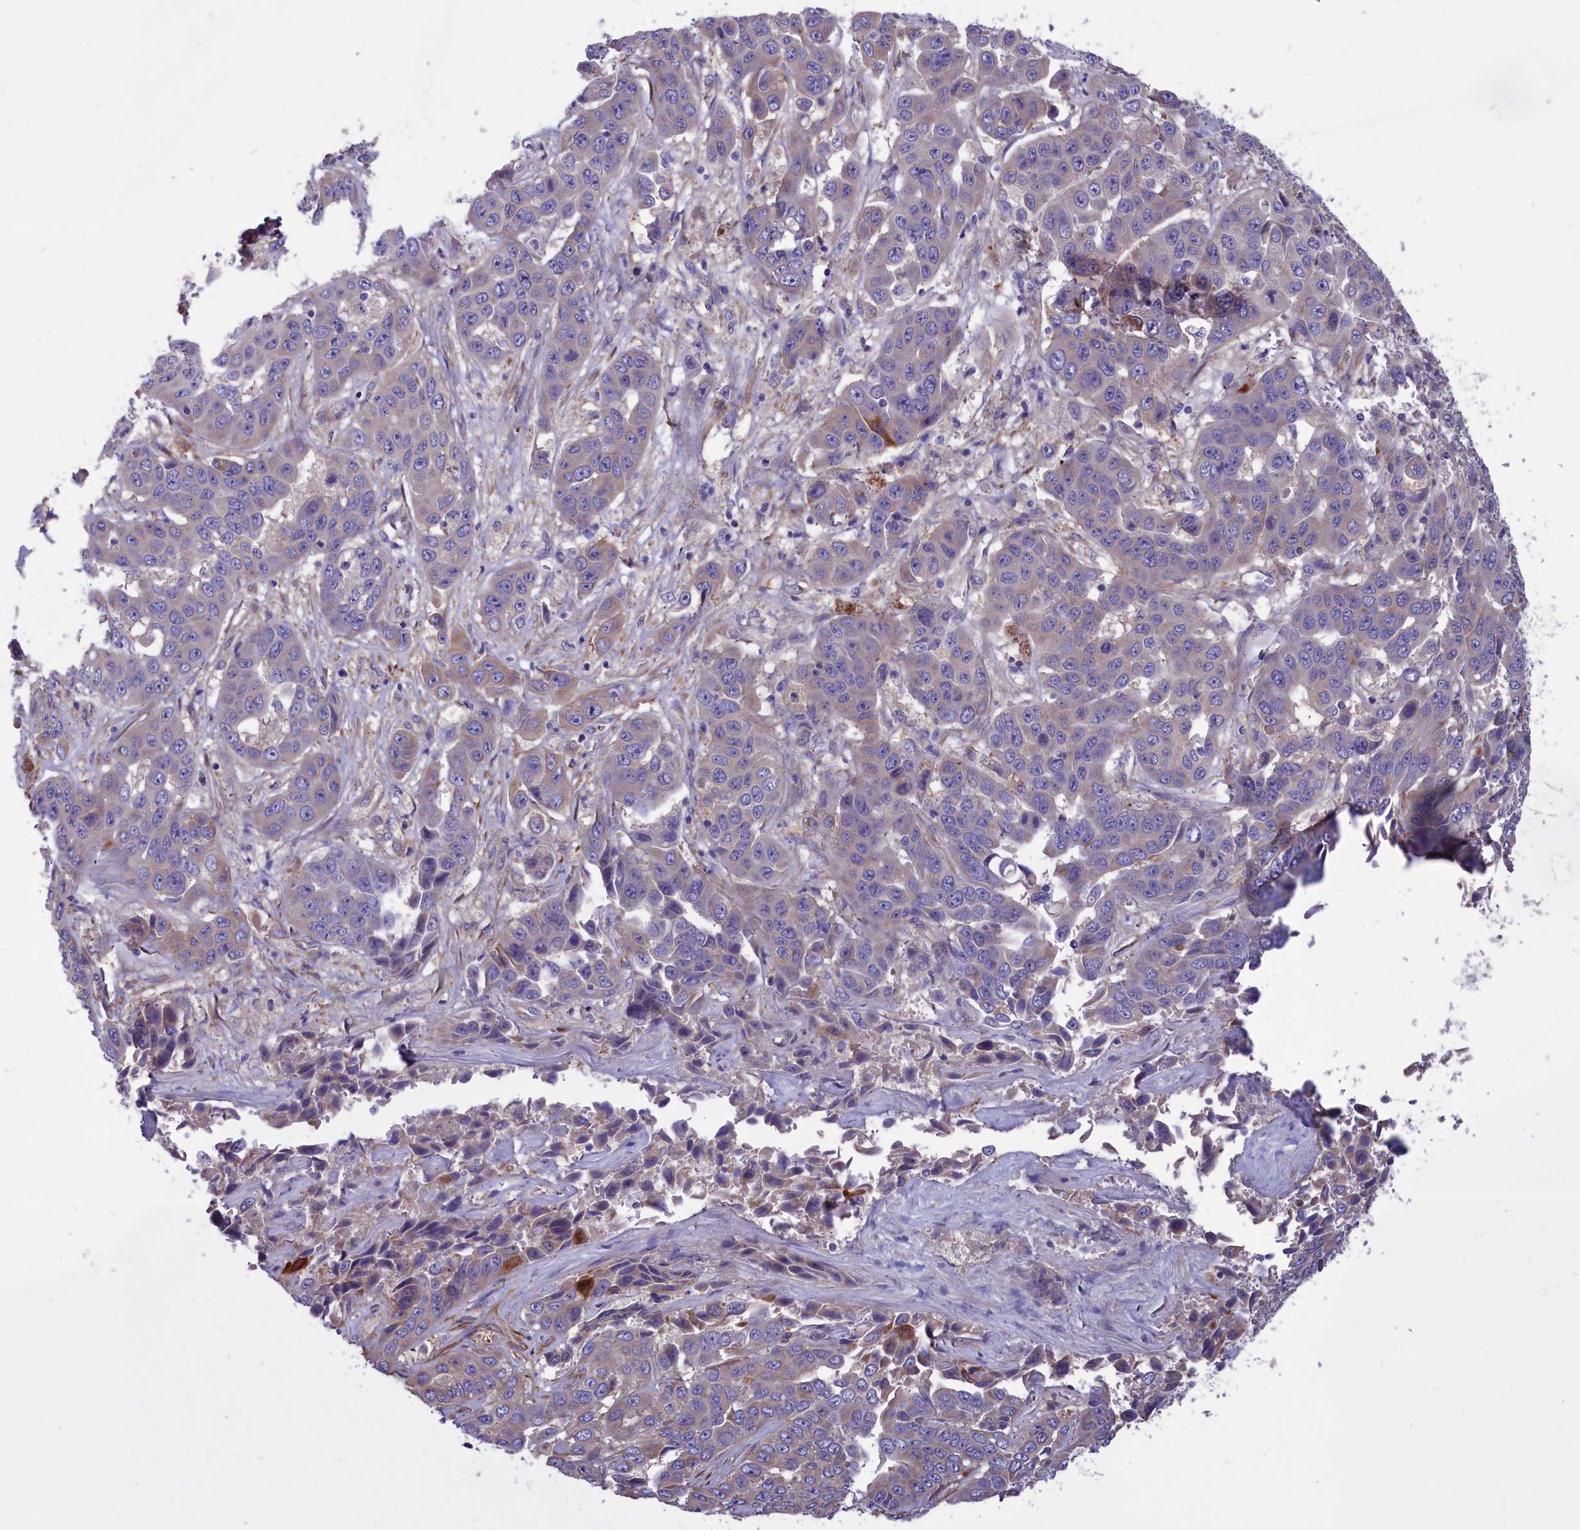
{"staining": {"intensity": "weak", "quantity": "<25%", "location": "cytoplasmic/membranous"}, "tissue": "liver cancer", "cell_type": "Tumor cells", "image_type": "cancer", "snomed": [{"axis": "morphology", "description": "Cholangiocarcinoma"}, {"axis": "topography", "description": "Liver"}], "caption": "This micrograph is of liver cancer (cholangiocarcinoma) stained with immunohistochemistry (IHC) to label a protein in brown with the nuclei are counter-stained blue. There is no staining in tumor cells.", "gene": "AMDHD2", "patient": {"sex": "female", "age": 52}}